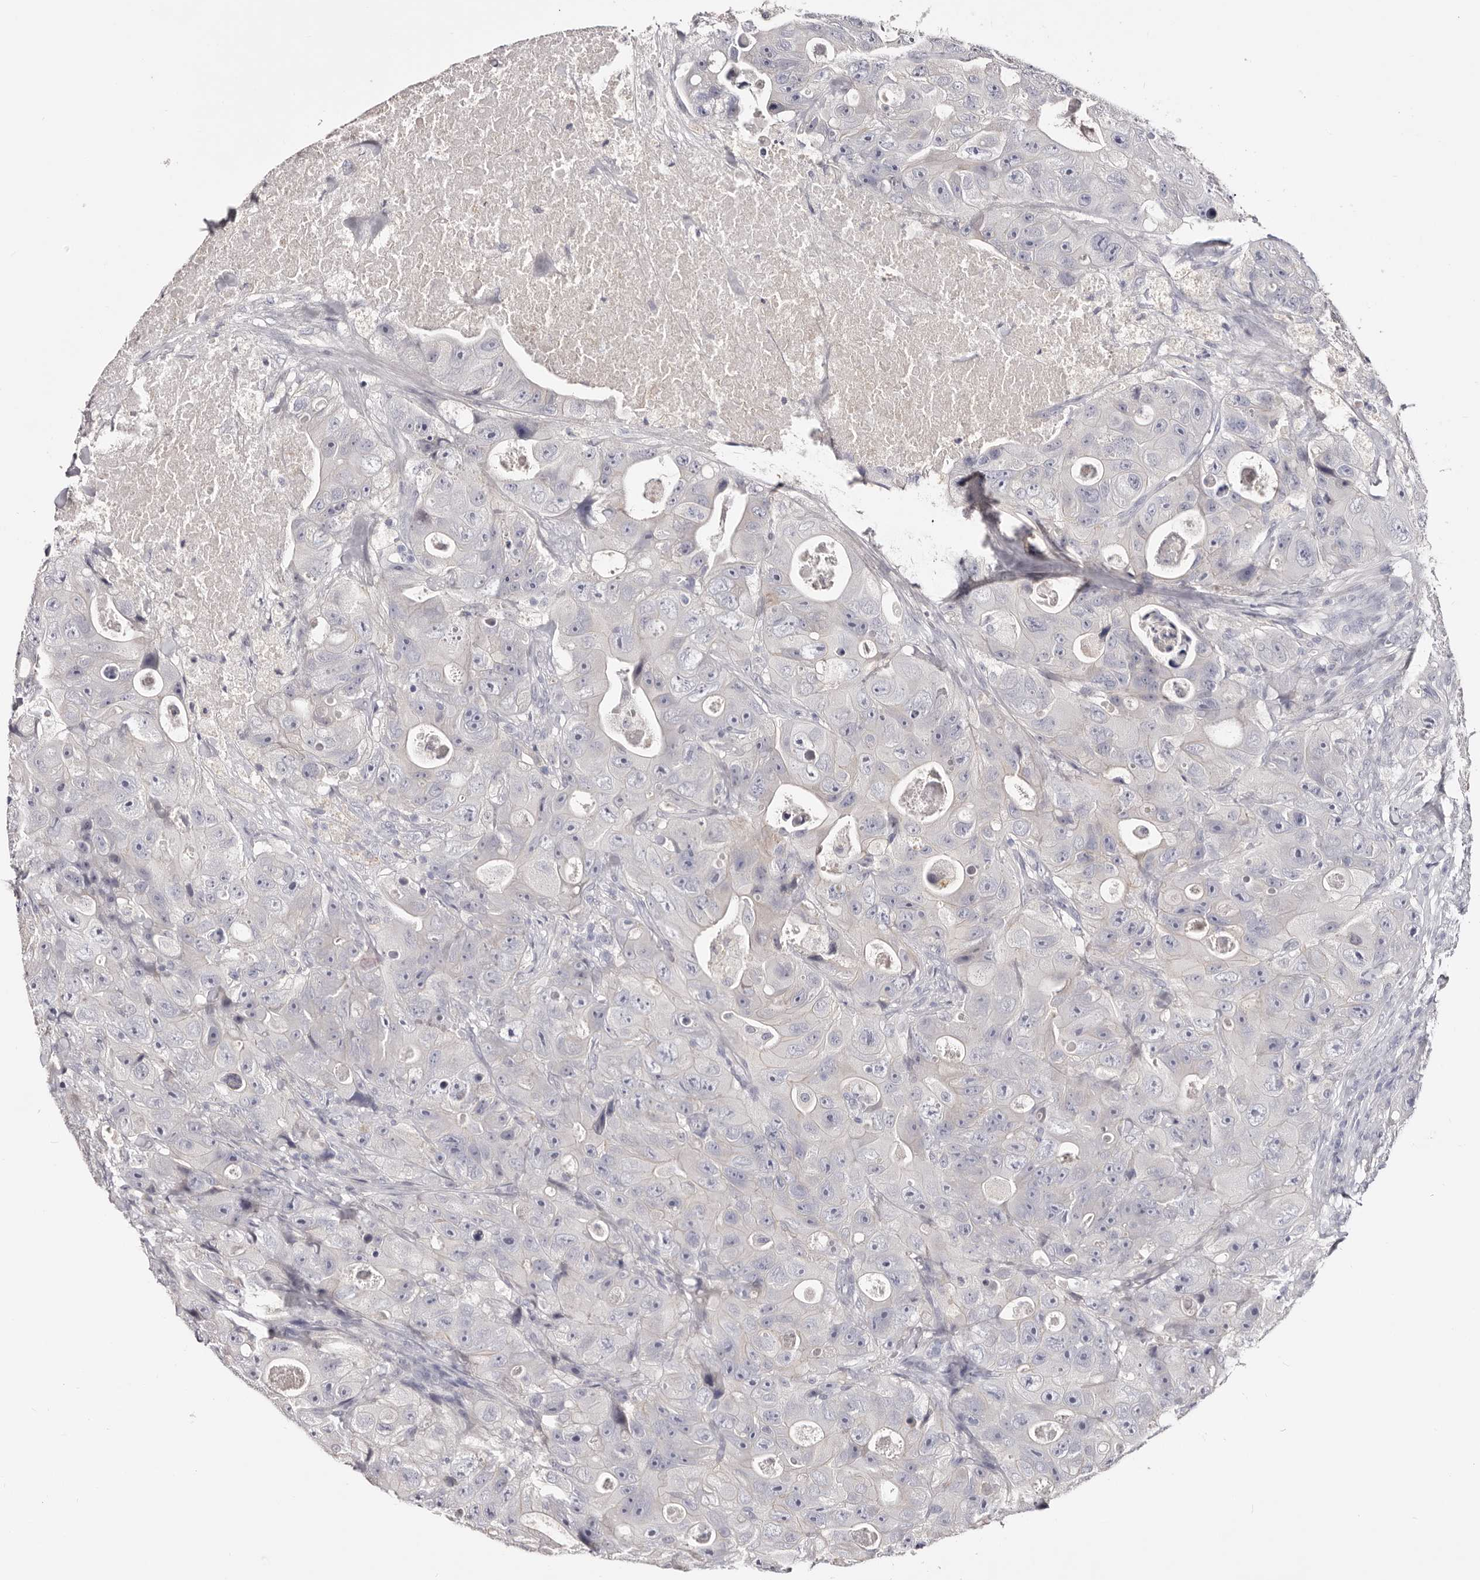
{"staining": {"intensity": "negative", "quantity": "none", "location": "none"}, "tissue": "colorectal cancer", "cell_type": "Tumor cells", "image_type": "cancer", "snomed": [{"axis": "morphology", "description": "Adenocarcinoma, NOS"}, {"axis": "topography", "description": "Colon"}], "caption": "Colorectal cancer was stained to show a protein in brown. There is no significant positivity in tumor cells.", "gene": "AKNAD1", "patient": {"sex": "female", "age": 46}}